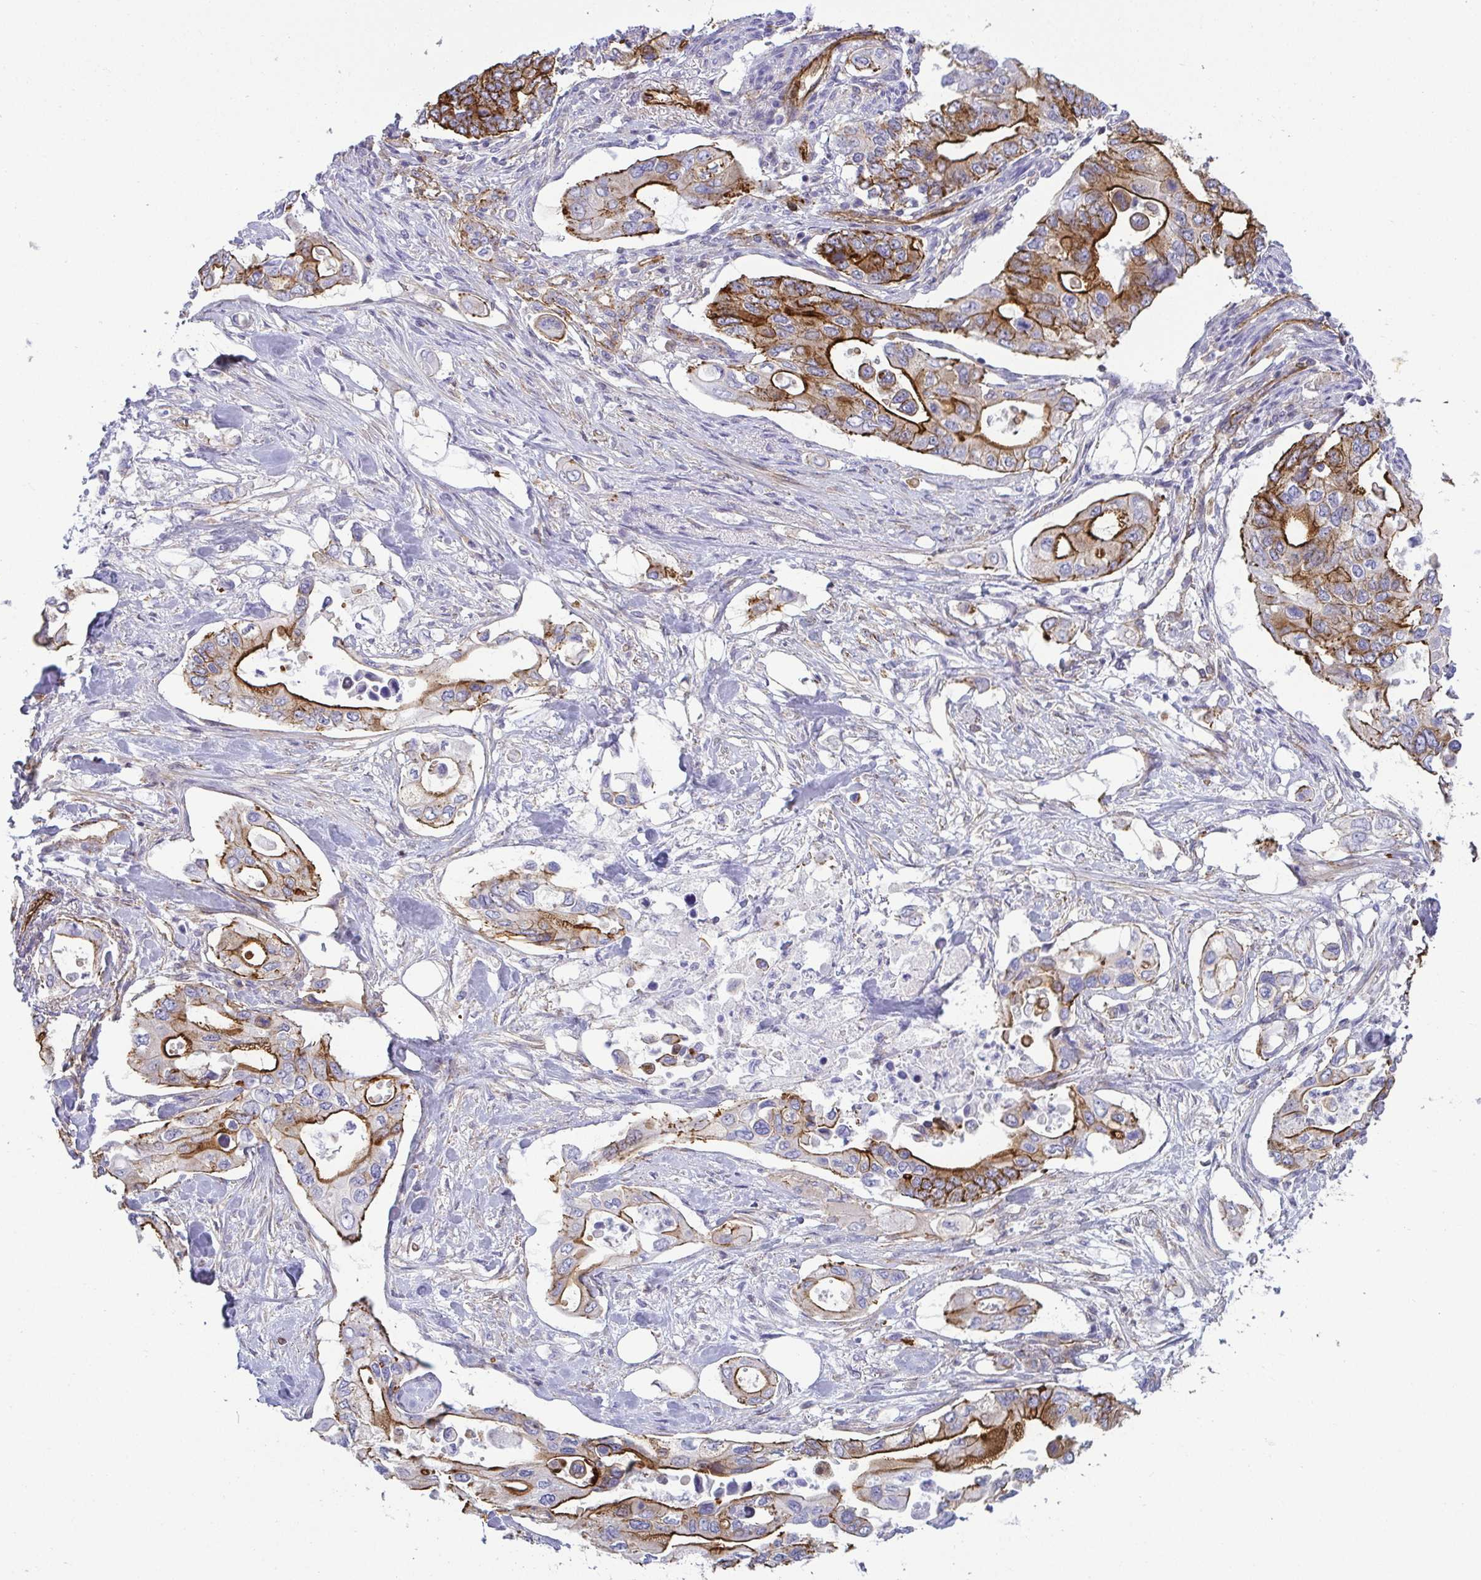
{"staining": {"intensity": "moderate", "quantity": "25%-75%", "location": "cytoplasmic/membranous"}, "tissue": "pancreatic cancer", "cell_type": "Tumor cells", "image_type": "cancer", "snomed": [{"axis": "morphology", "description": "Adenocarcinoma, NOS"}, {"axis": "topography", "description": "Pancreas"}], "caption": "Human pancreatic adenocarcinoma stained with a brown dye exhibits moderate cytoplasmic/membranous positive staining in about 25%-75% of tumor cells.", "gene": "LIMA1", "patient": {"sex": "female", "age": 63}}